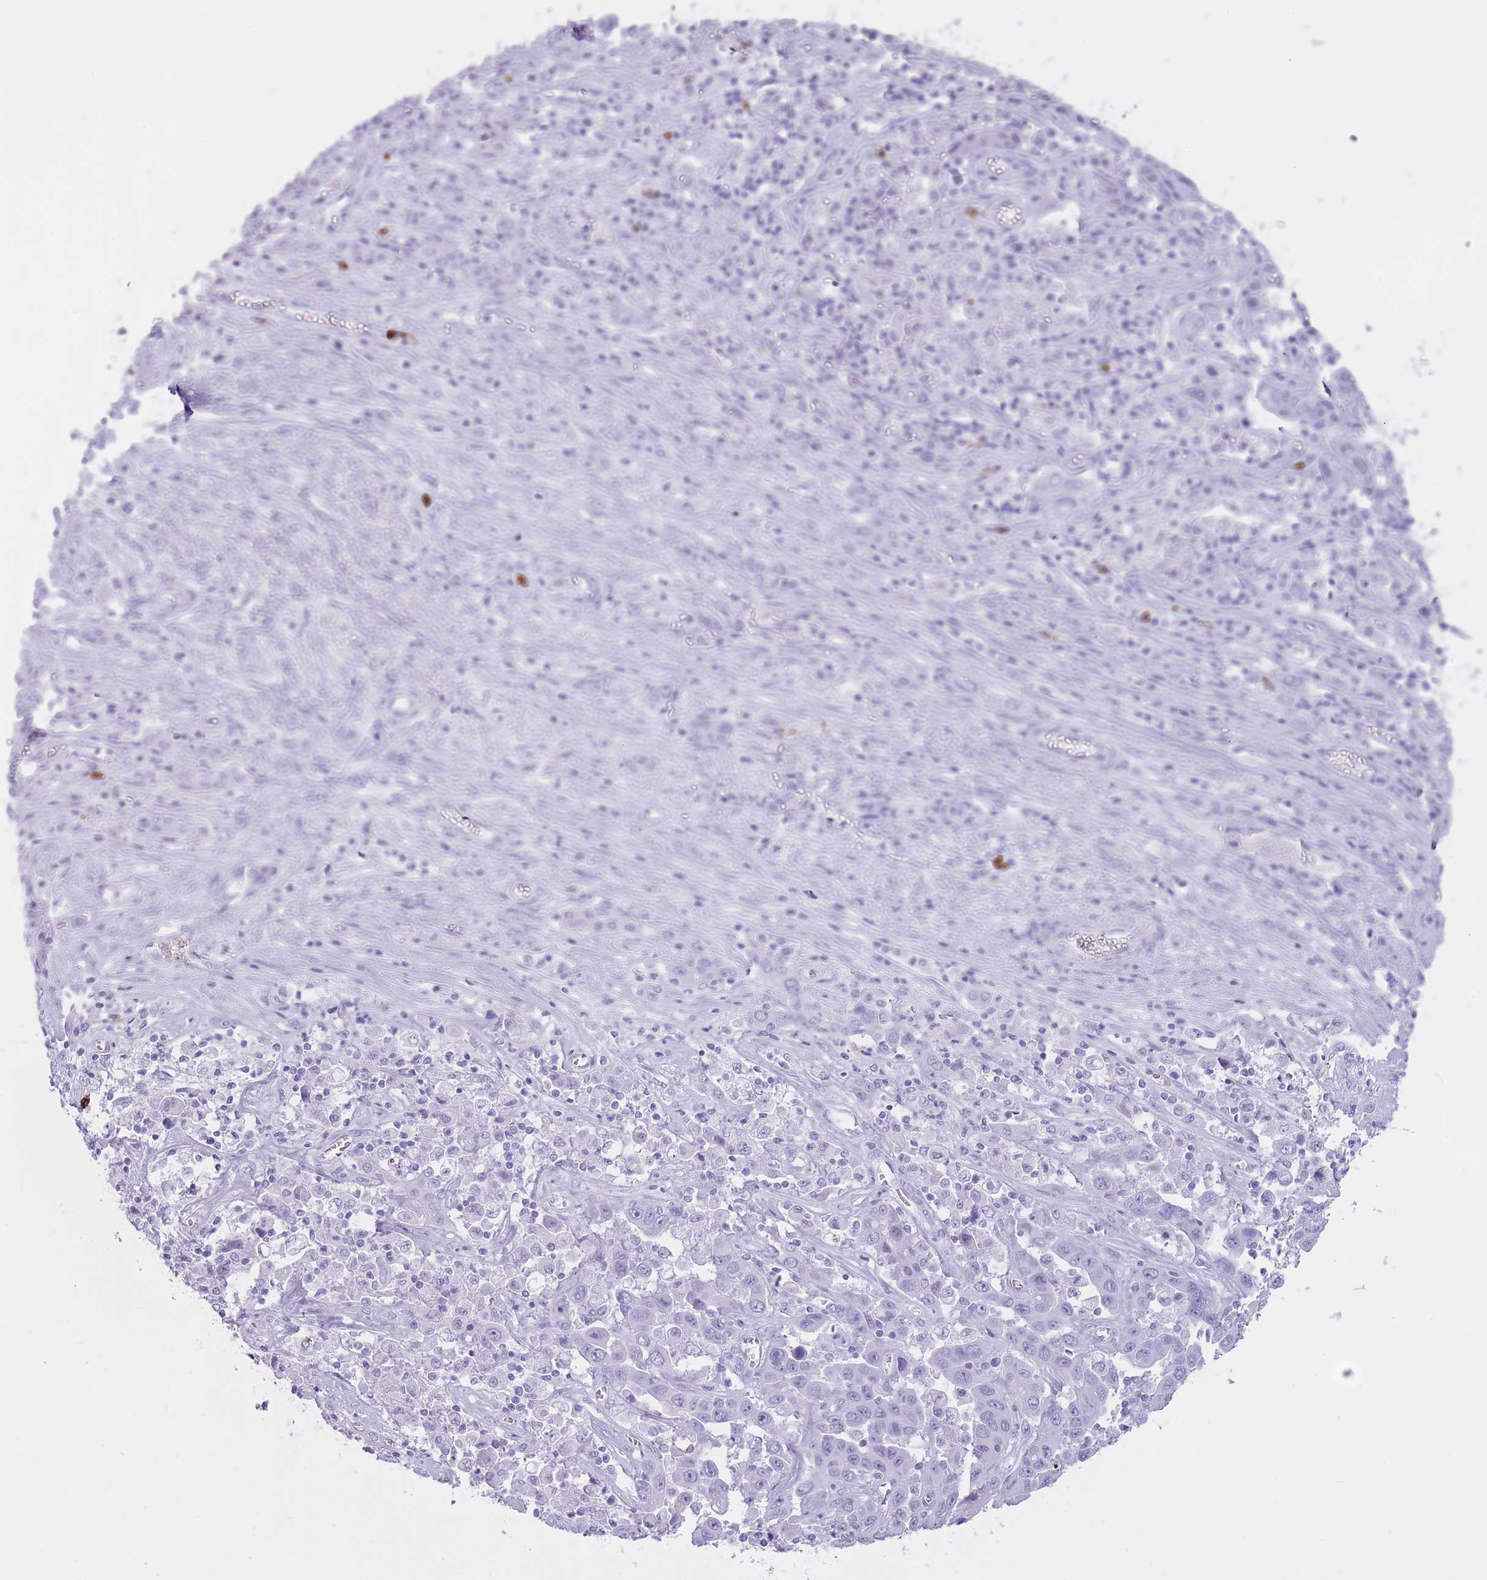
{"staining": {"intensity": "negative", "quantity": "none", "location": "none"}, "tissue": "liver cancer", "cell_type": "Tumor cells", "image_type": "cancer", "snomed": [{"axis": "morphology", "description": "Cholangiocarcinoma"}, {"axis": "topography", "description": "Liver"}], "caption": "IHC micrograph of human liver cancer (cholangiocarcinoma) stained for a protein (brown), which shows no positivity in tumor cells.", "gene": "OR4F21", "patient": {"sex": "female", "age": 52}}